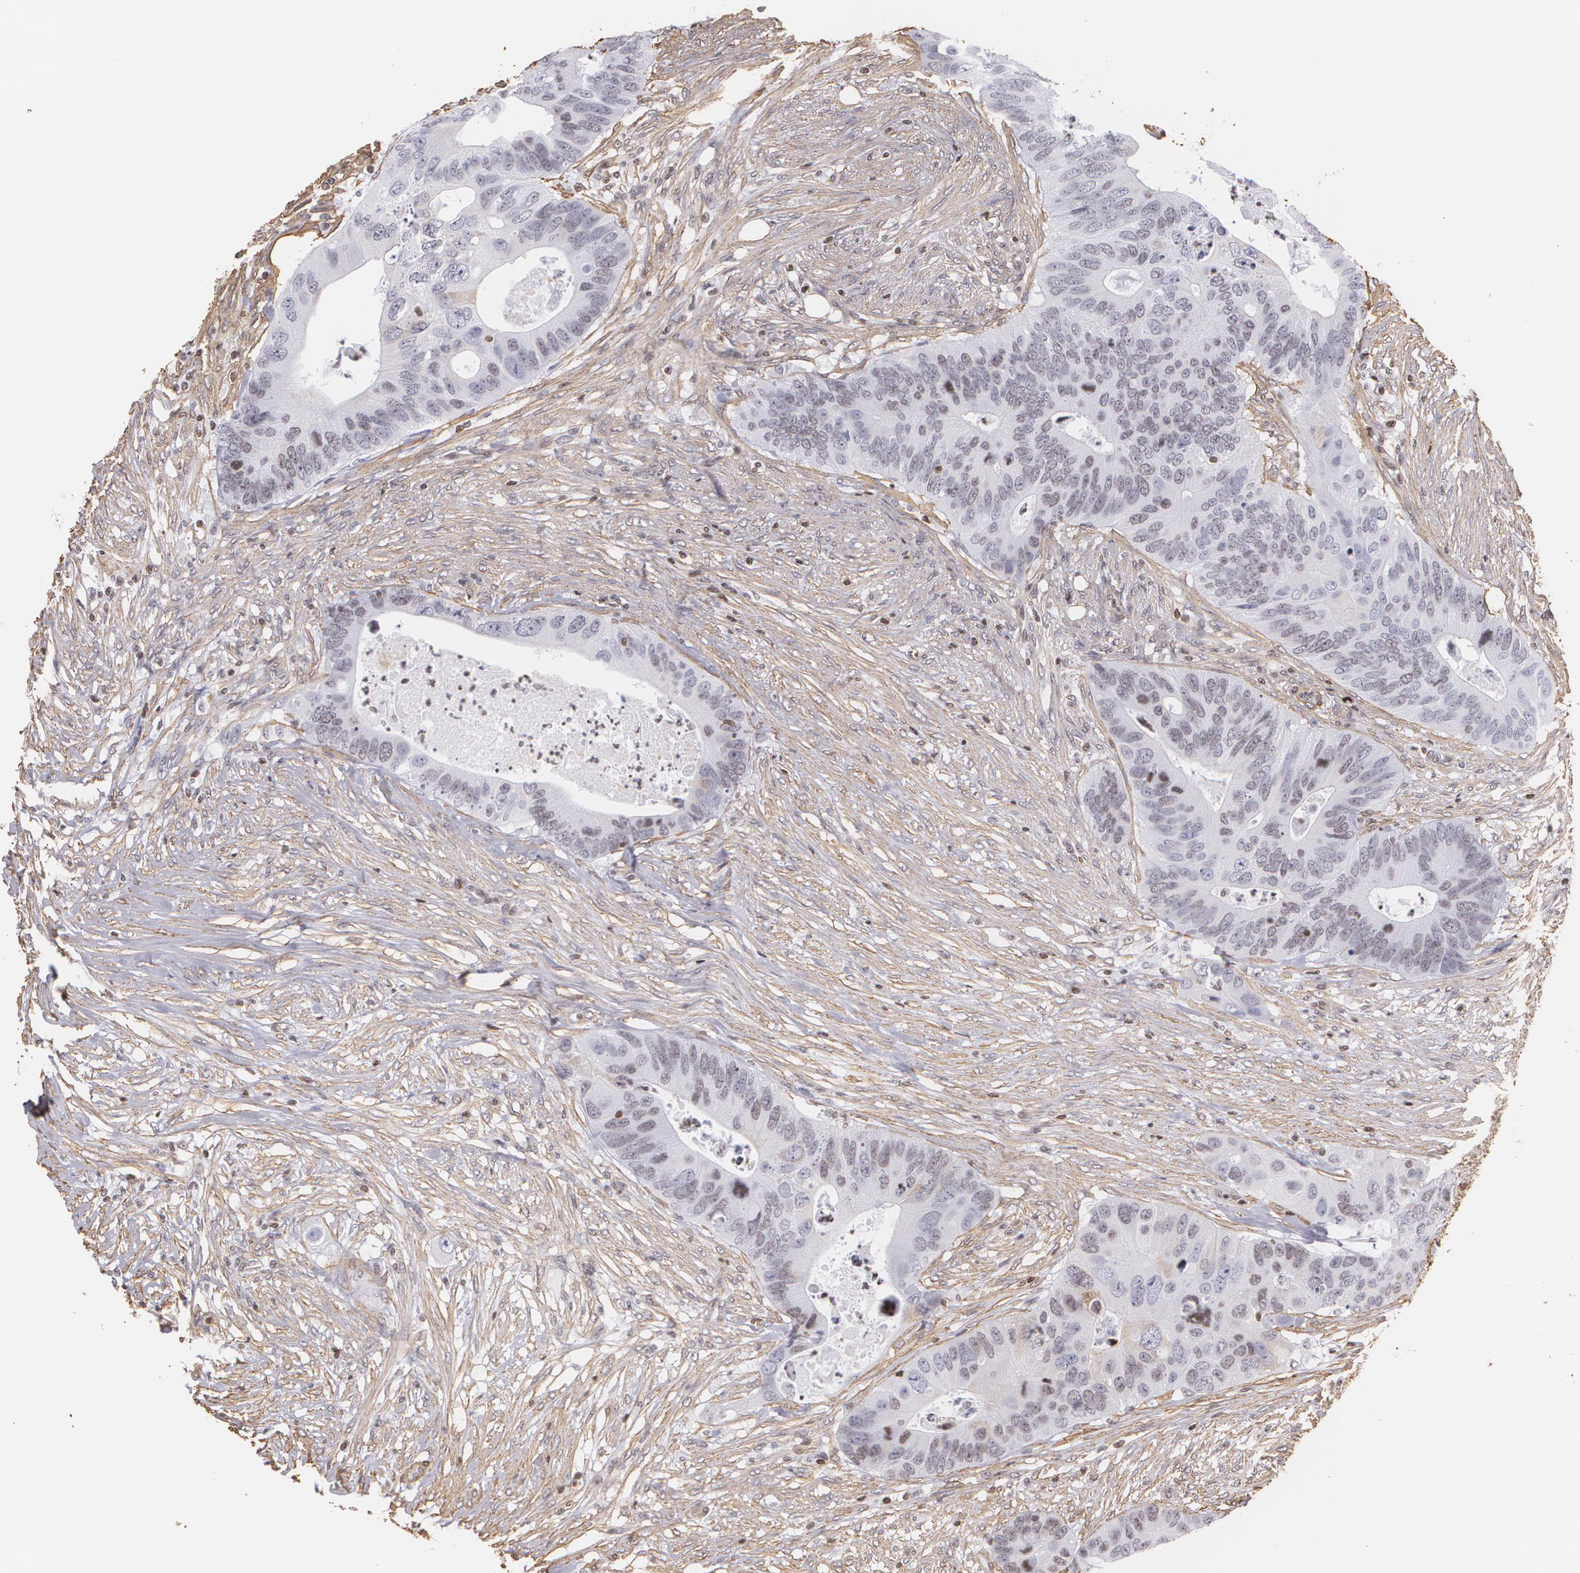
{"staining": {"intensity": "weak", "quantity": "<25%", "location": "cytoplasmic/membranous"}, "tissue": "colorectal cancer", "cell_type": "Tumor cells", "image_type": "cancer", "snomed": [{"axis": "morphology", "description": "Adenocarcinoma, NOS"}, {"axis": "topography", "description": "Colon"}], "caption": "A micrograph of colorectal adenocarcinoma stained for a protein displays no brown staining in tumor cells. (Stains: DAB immunohistochemistry (IHC) with hematoxylin counter stain, Microscopy: brightfield microscopy at high magnification).", "gene": "VAMP1", "patient": {"sex": "male", "age": 71}}